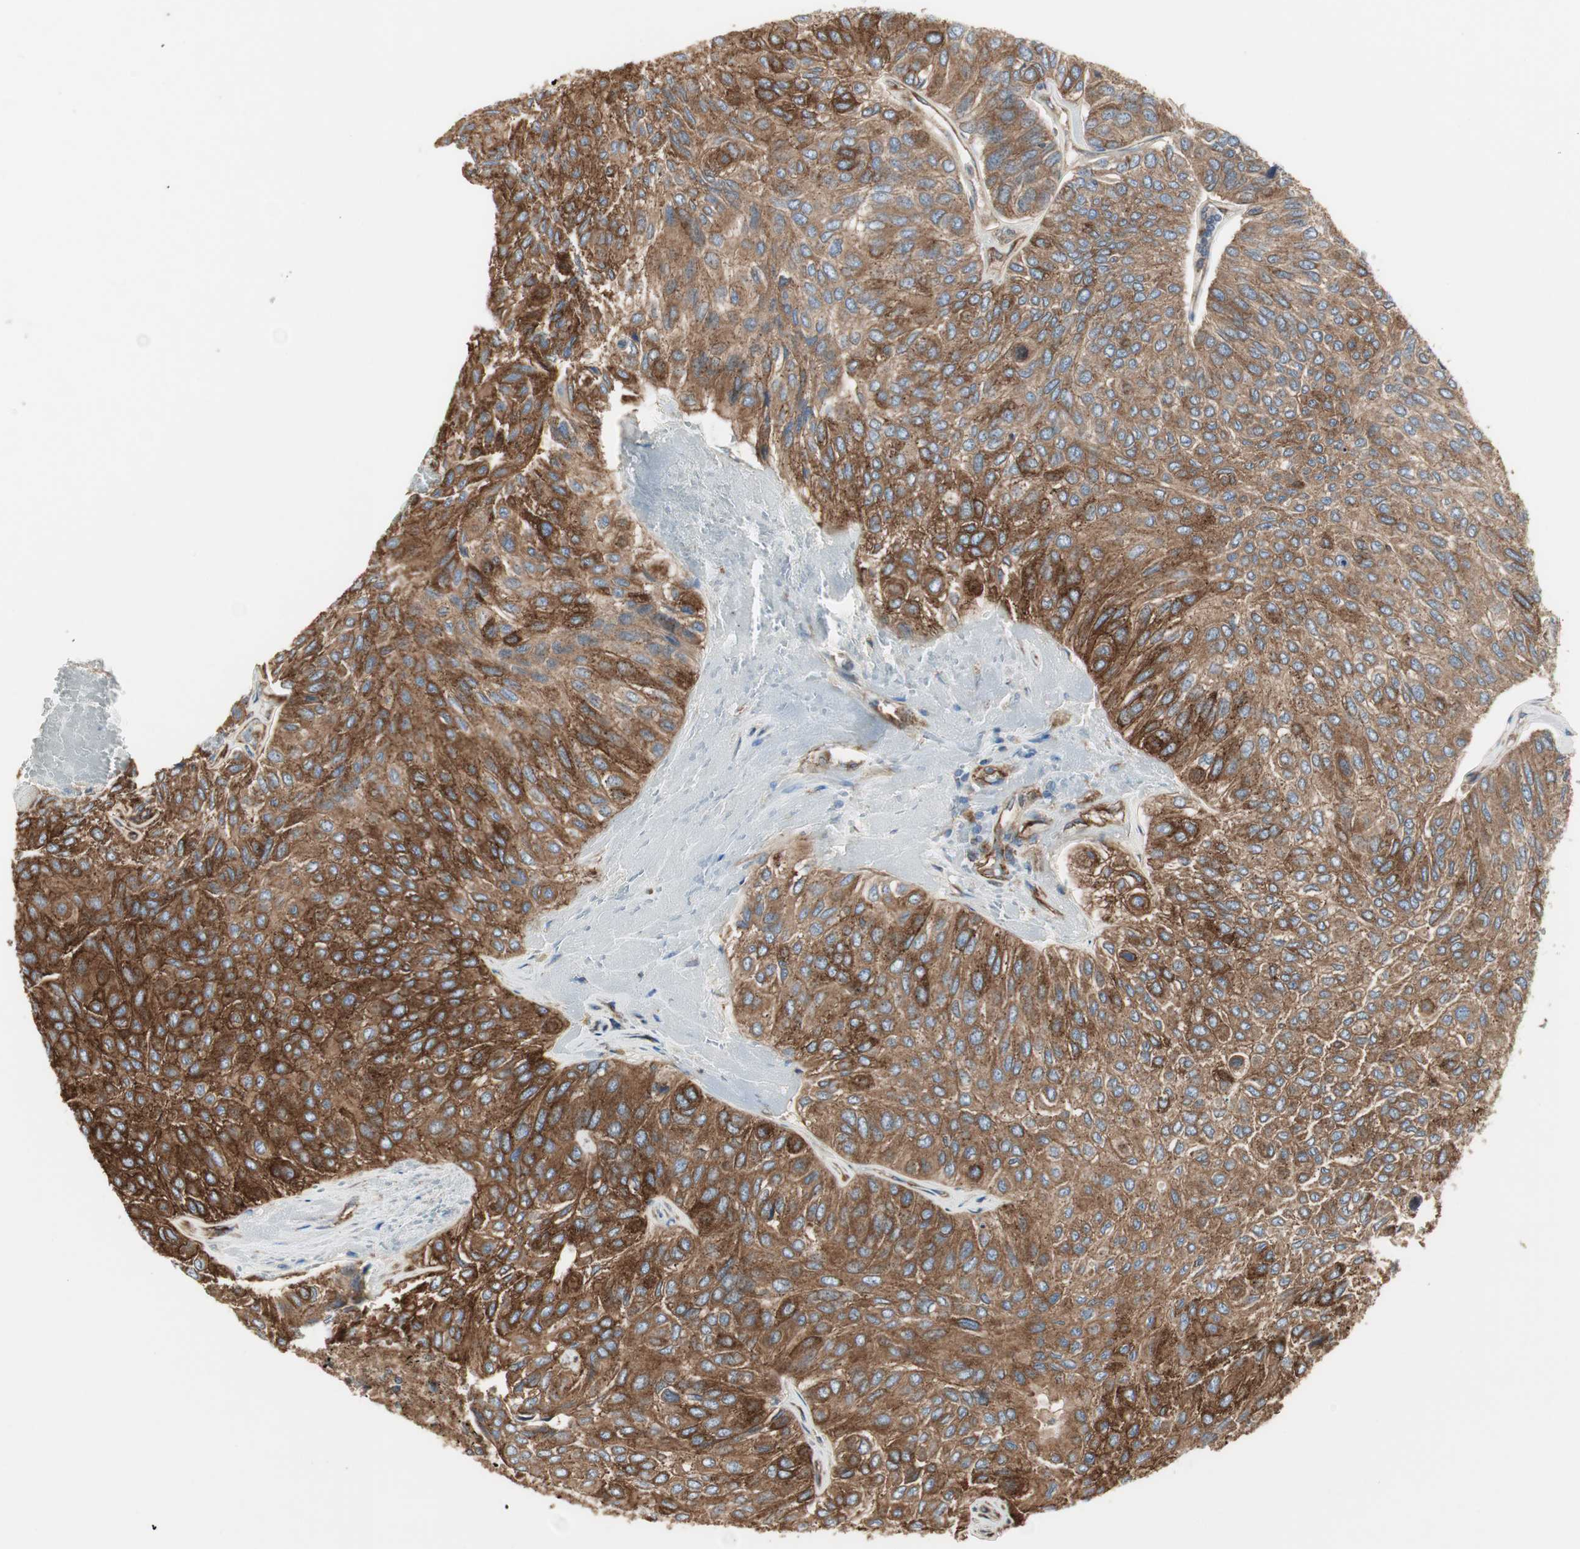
{"staining": {"intensity": "strong", "quantity": ">75%", "location": "cytoplasmic/membranous"}, "tissue": "urothelial cancer", "cell_type": "Tumor cells", "image_type": "cancer", "snomed": [{"axis": "morphology", "description": "Urothelial carcinoma, High grade"}, {"axis": "topography", "description": "Urinary bladder"}], "caption": "There is high levels of strong cytoplasmic/membranous positivity in tumor cells of high-grade urothelial carcinoma, as demonstrated by immunohistochemical staining (brown color).", "gene": "H6PD", "patient": {"sex": "male", "age": 66}}